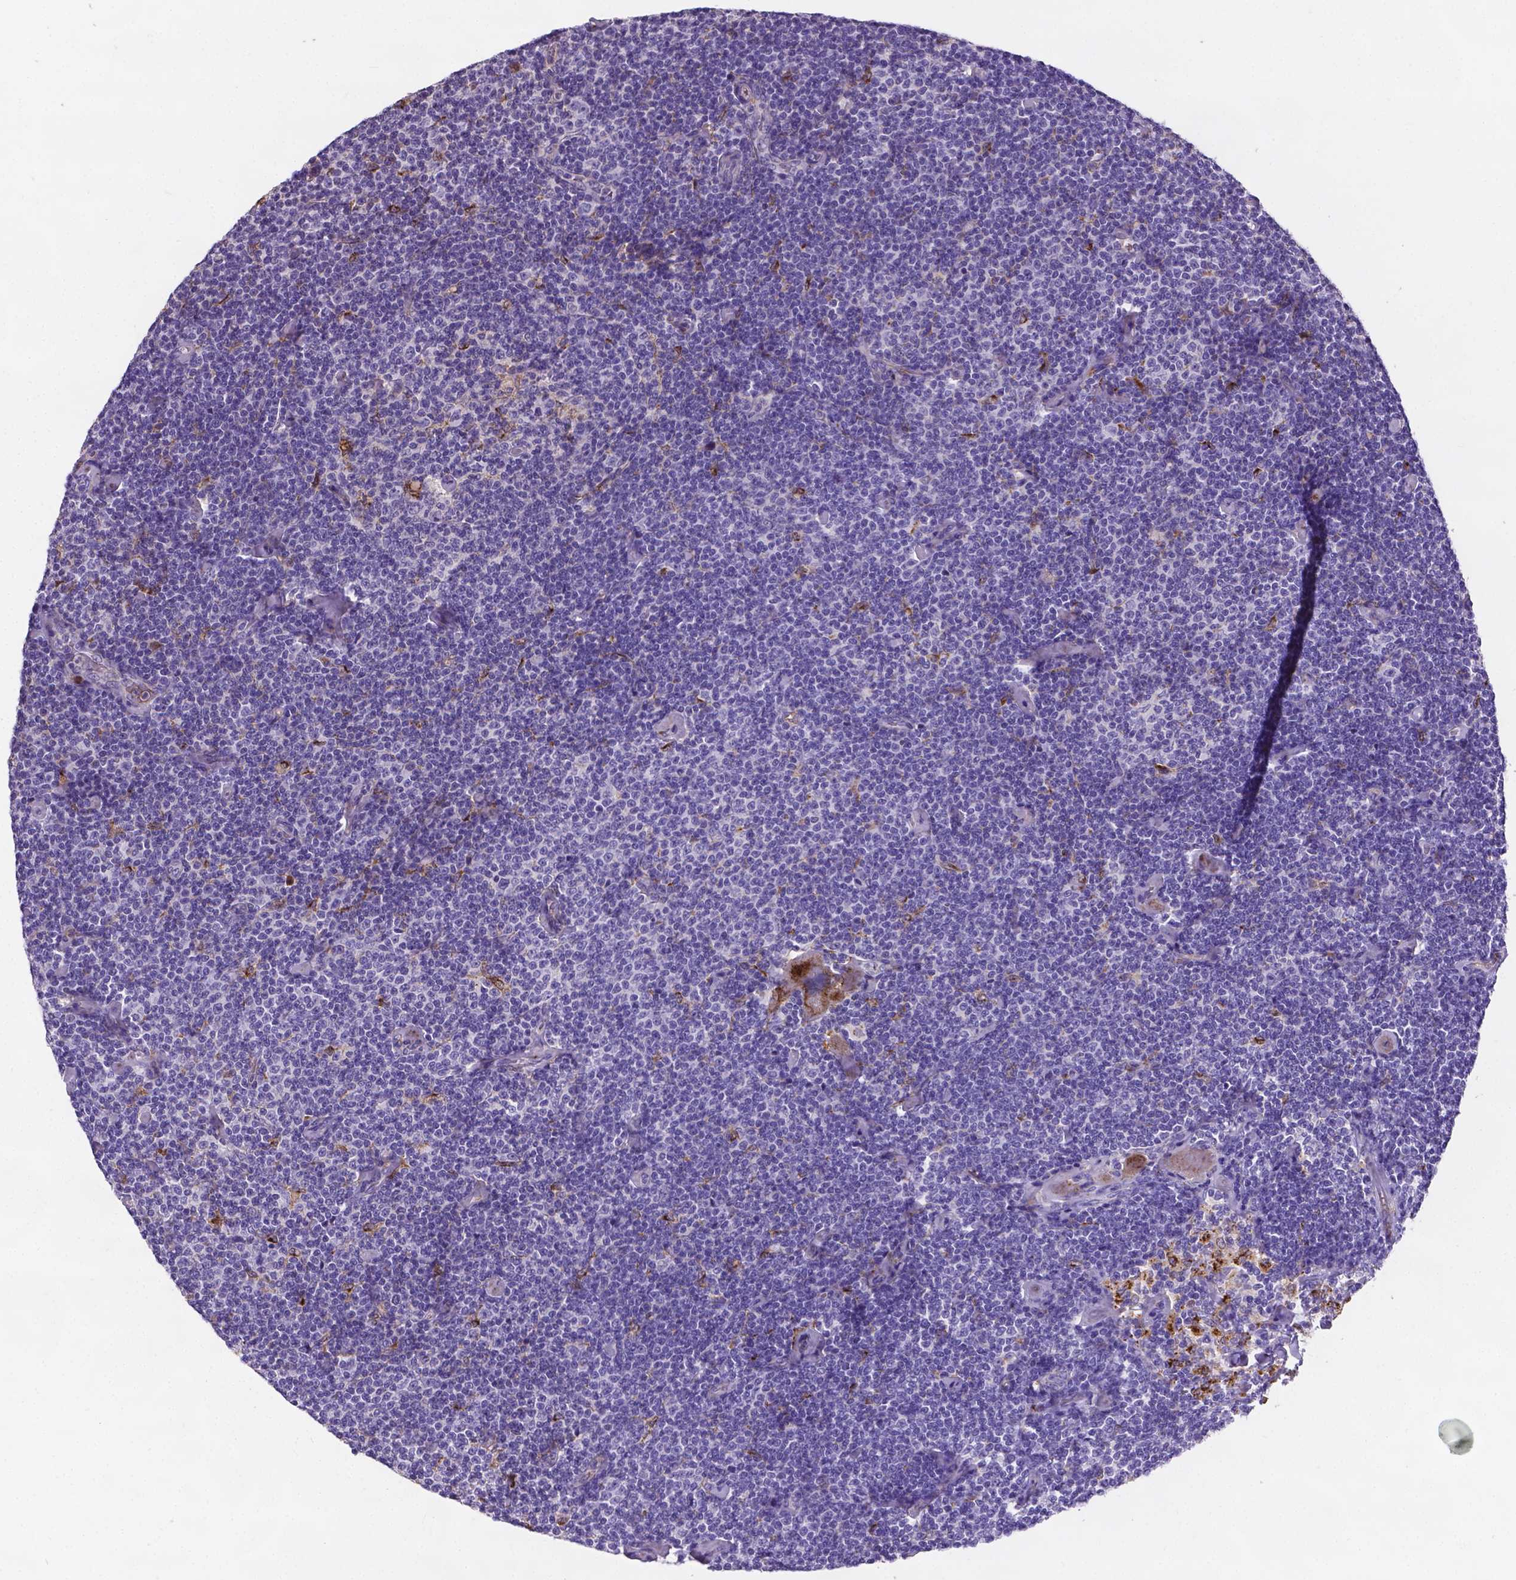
{"staining": {"intensity": "negative", "quantity": "none", "location": "none"}, "tissue": "lymphoma", "cell_type": "Tumor cells", "image_type": "cancer", "snomed": [{"axis": "morphology", "description": "Malignant lymphoma, non-Hodgkin's type, Low grade"}, {"axis": "topography", "description": "Lymph node"}], "caption": "An image of human lymphoma is negative for staining in tumor cells. (DAB (3,3'-diaminobenzidine) IHC visualized using brightfield microscopy, high magnification).", "gene": "APOE", "patient": {"sex": "male", "age": 81}}